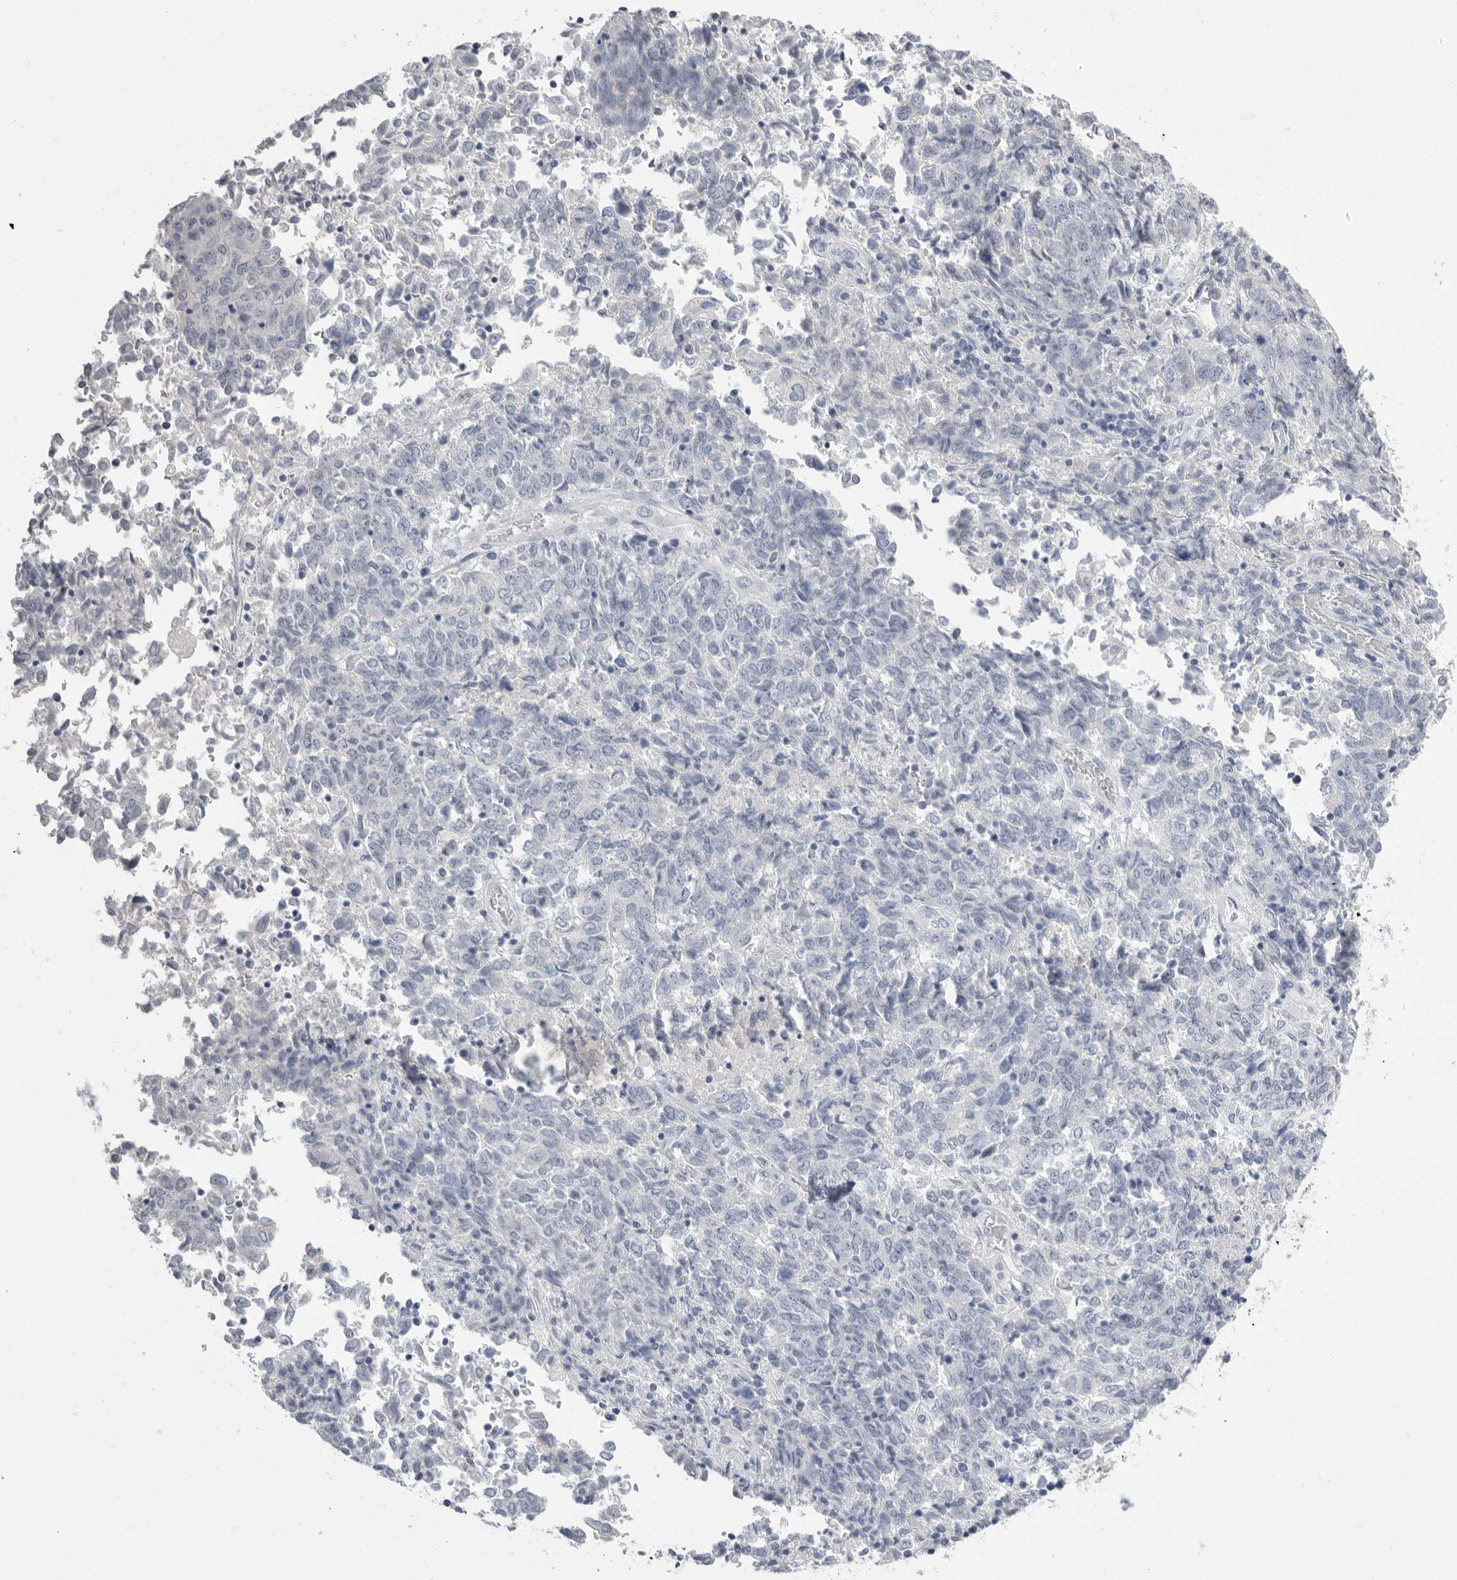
{"staining": {"intensity": "negative", "quantity": "none", "location": "none"}, "tissue": "endometrial cancer", "cell_type": "Tumor cells", "image_type": "cancer", "snomed": [{"axis": "morphology", "description": "Adenocarcinoma, NOS"}, {"axis": "topography", "description": "Endometrium"}], "caption": "Immunohistochemistry of human endometrial cancer (adenocarcinoma) shows no staining in tumor cells.", "gene": "APOA2", "patient": {"sex": "female", "age": 80}}